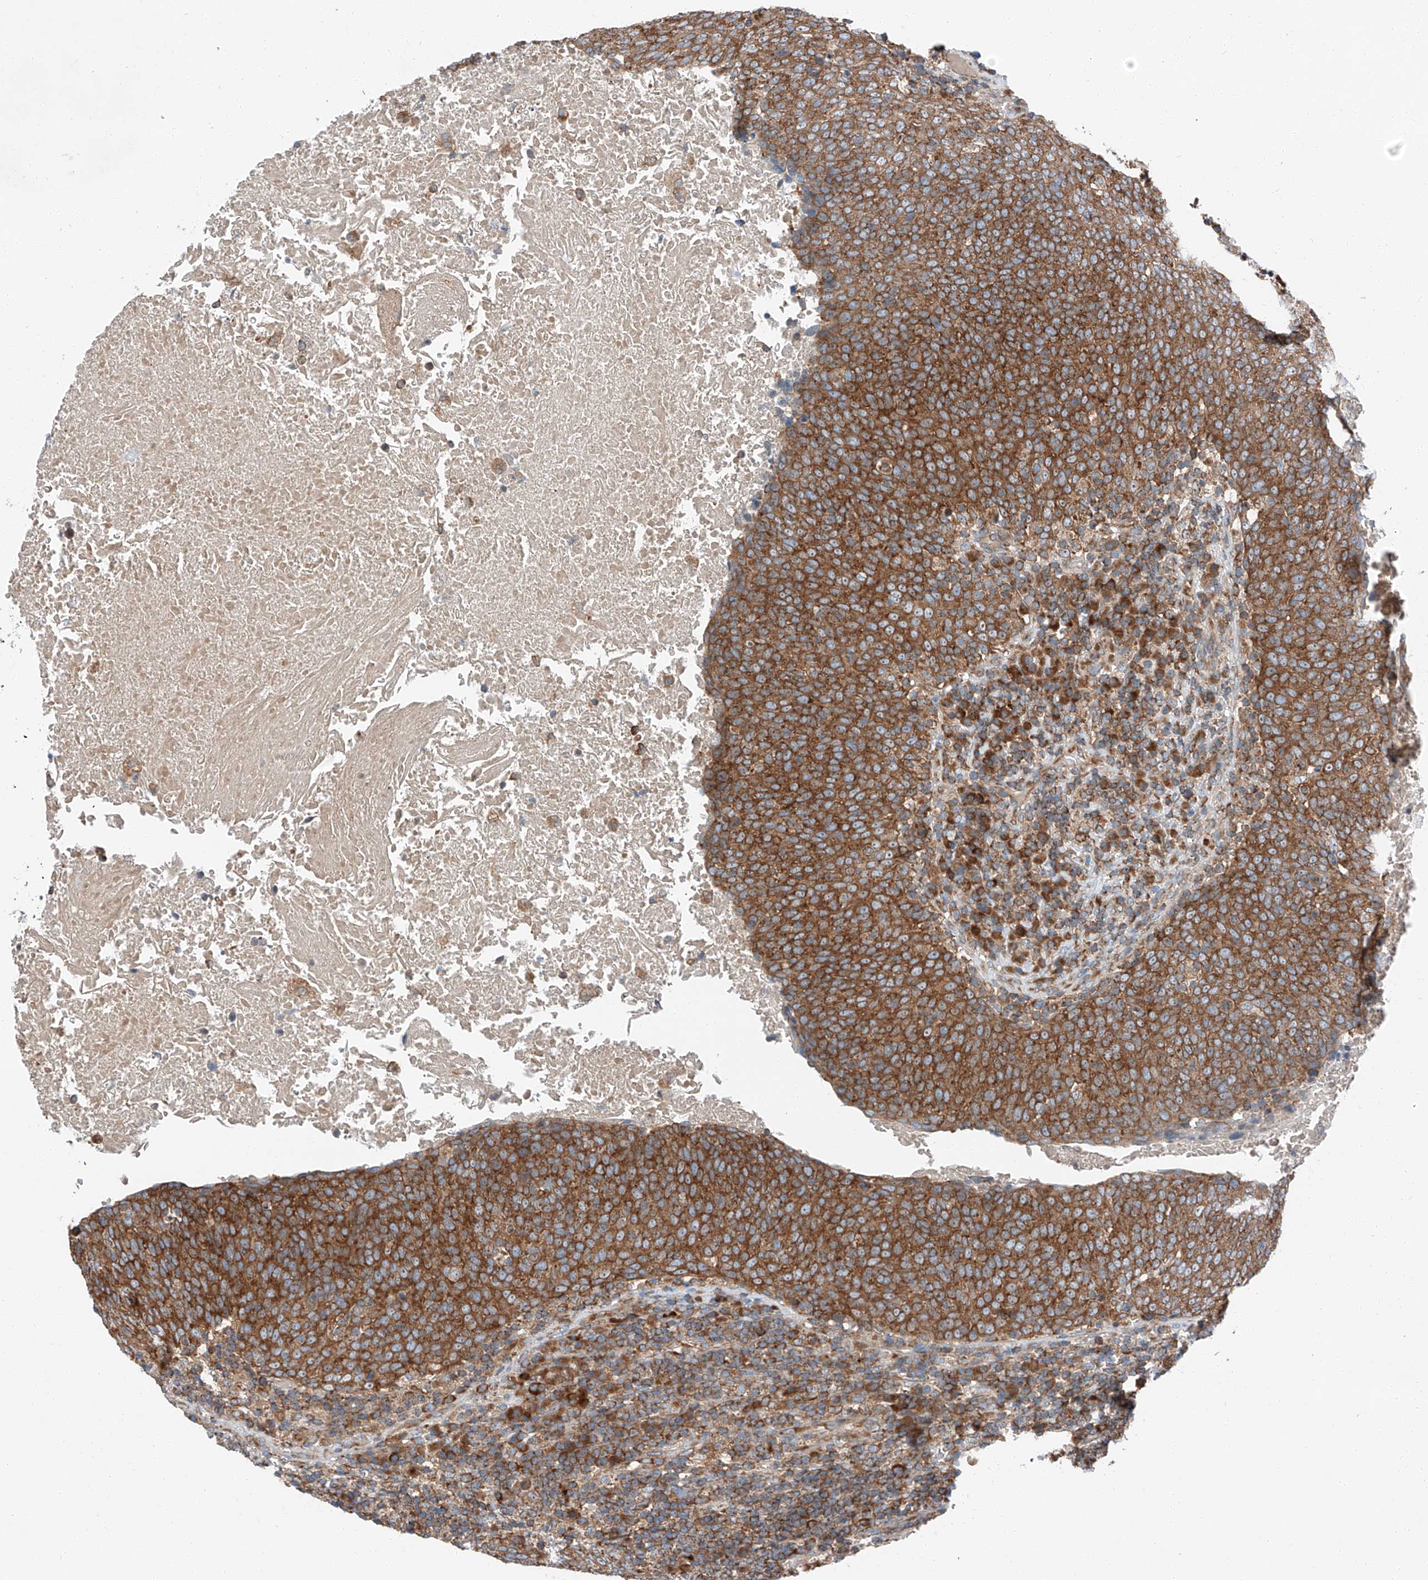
{"staining": {"intensity": "strong", "quantity": ">75%", "location": "cytoplasmic/membranous"}, "tissue": "head and neck cancer", "cell_type": "Tumor cells", "image_type": "cancer", "snomed": [{"axis": "morphology", "description": "Squamous cell carcinoma, NOS"}, {"axis": "morphology", "description": "Squamous cell carcinoma, metastatic, NOS"}, {"axis": "topography", "description": "Lymph node"}, {"axis": "topography", "description": "Head-Neck"}], "caption": "Human head and neck cancer stained with a brown dye demonstrates strong cytoplasmic/membranous positive positivity in approximately >75% of tumor cells.", "gene": "ZC3H15", "patient": {"sex": "male", "age": 62}}